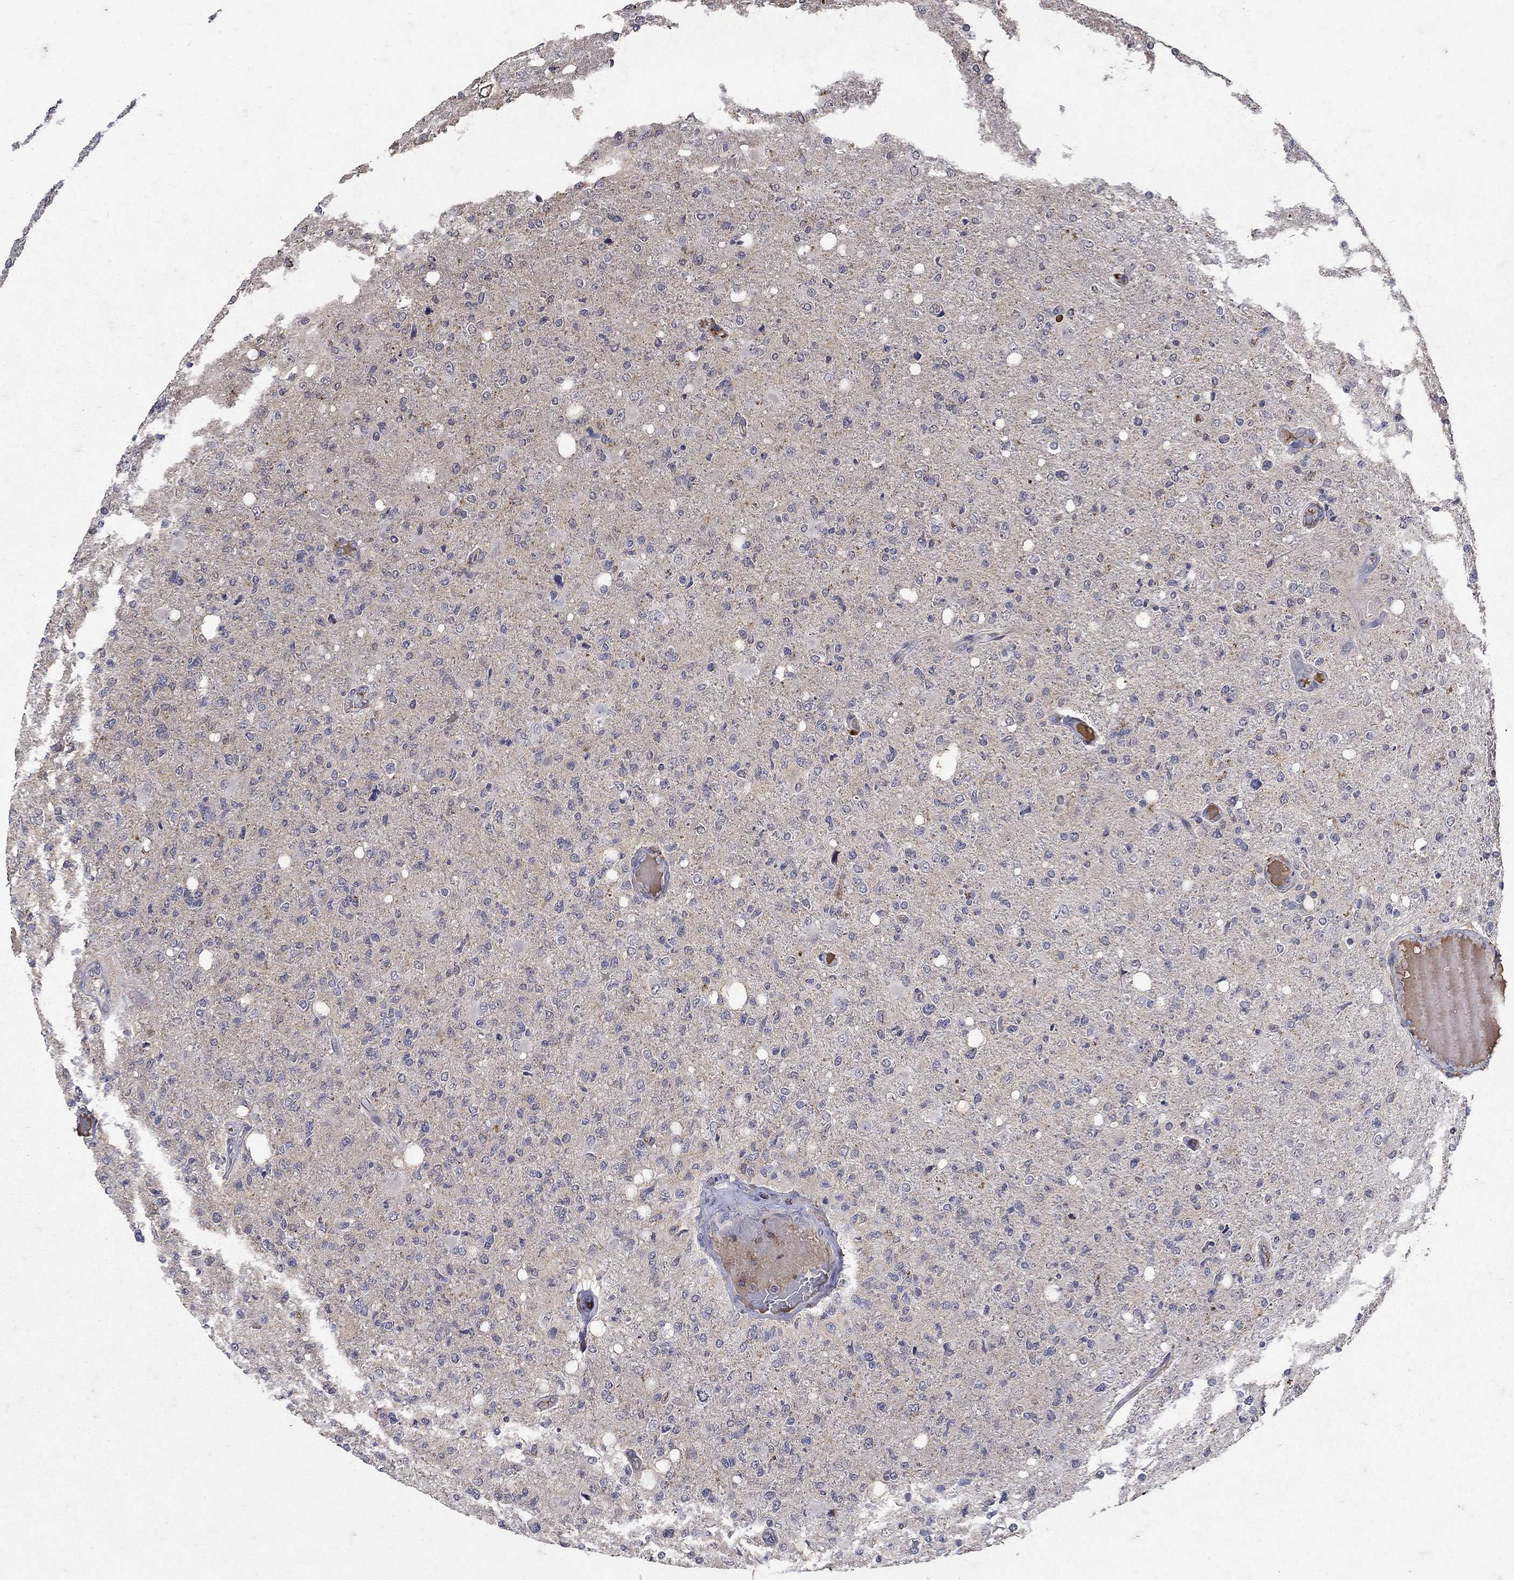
{"staining": {"intensity": "negative", "quantity": "none", "location": "none"}, "tissue": "glioma", "cell_type": "Tumor cells", "image_type": "cancer", "snomed": [{"axis": "morphology", "description": "Glioma, malignant, High grade"}, {"axis": "topography", "description": "Cerebral cortex"}], "caption": "Immunohistochemistry (IHC) micrograph of human high-grade glioma (malignant) stained for a protein (brown), which displays no staining in tumor cells. The staining is performed using DAB (3,3'-diaminobenzidine) brown chromogen with nuclei counter-stained in using hematoxylin.", "gene": "NPC2", "patient": {"sex": "male", "age": 70}}